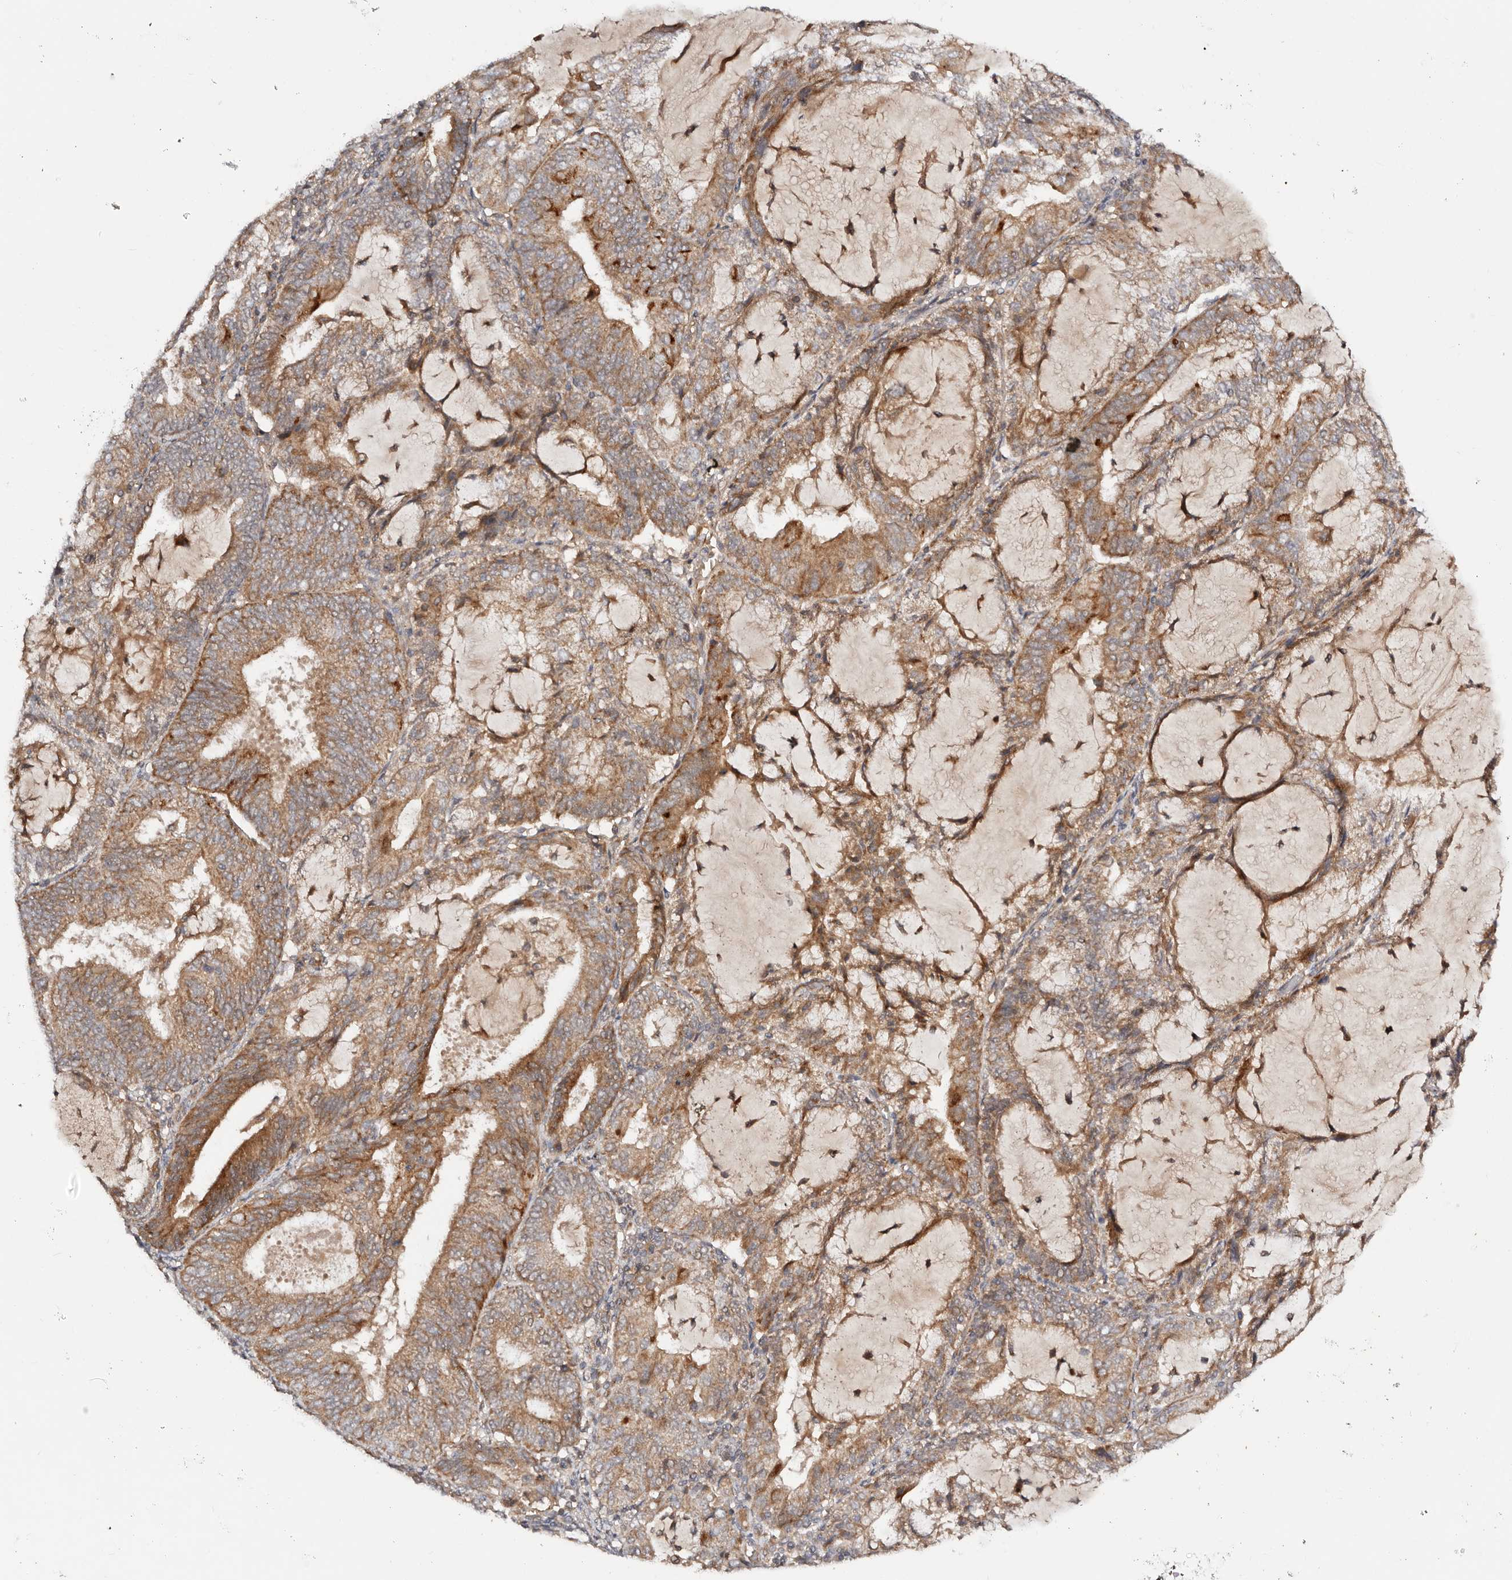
{"staining": {"intensity": "moderate", "quantity": ">75%", "location": "cytoplasmic/membranous"}, "tissue": "endometrial cancer", "cell_type": "Tumor cells", "image_type": "cancer", "snomed": [{"axis": "morphology", "description": "Adenocarcinoma, NOS"}, {"axis": "topography", "description": "Endometrium"}], "caption": "The micrograph displays immunohistochemical staining of adenocarcinoma (endometrial). There is moderate cytoplasmic/membranous expression is identified in approximately >75% of tumor cells. The staining was performed using DAB (3,3'-diaminobenzidine) to visualize the protein expression in brown, while the nuclei were stained in blue with hematoxylin (Magnification: 20x).", "gene": "DENND11", "patient": {"sex": "female", "age": 81}}